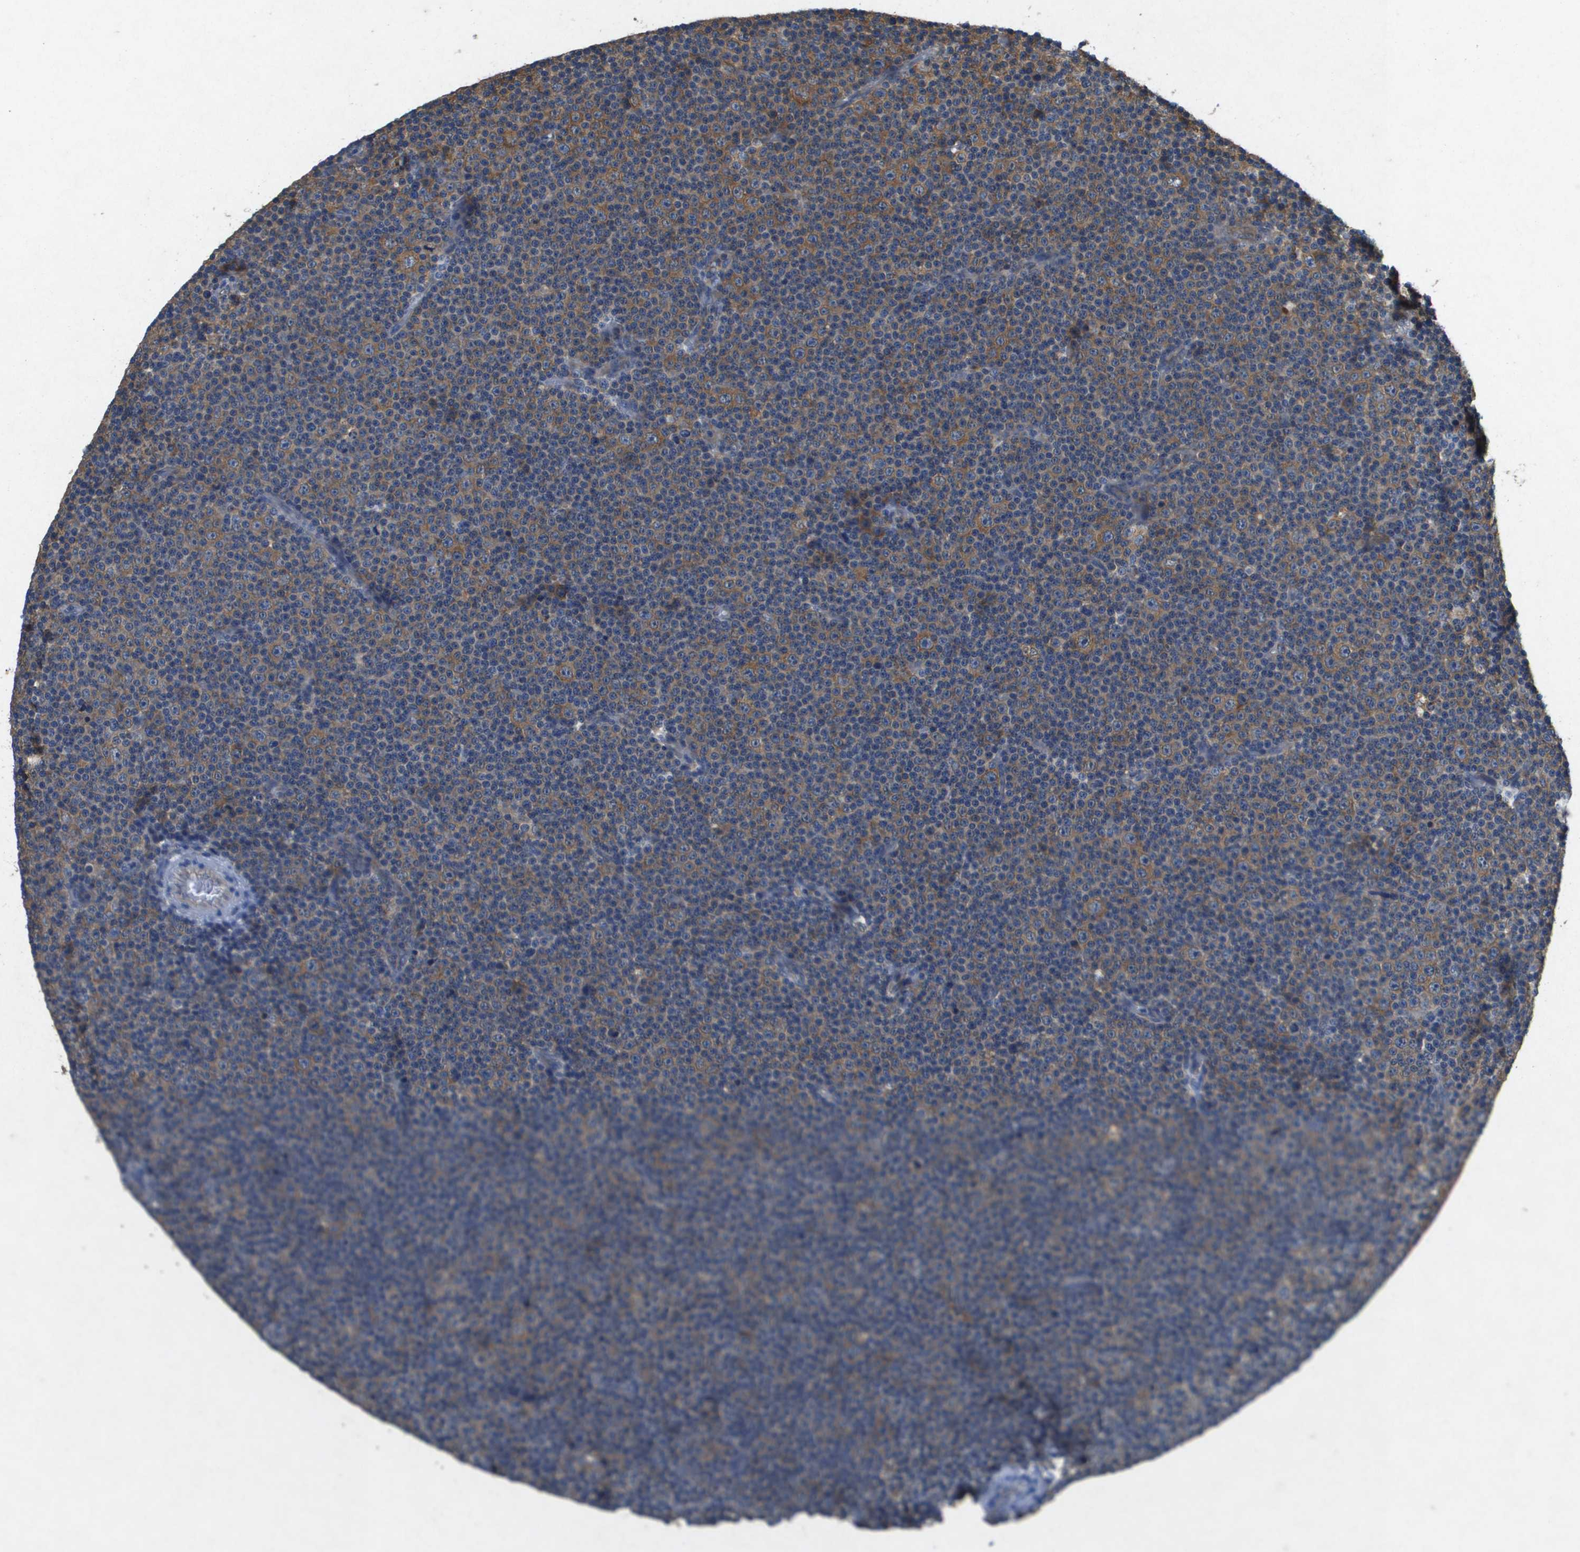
{"staining": {"intensity": "moderate", "quantity": ">75%", "location": "cytoplasmic/membranous"}, "tissue": "lymphoma", "cell_type": "Tumor cells", "image_type": "cancer", "snomed": [{"axis": "morphology", "description": "Malignant lymphoma, non-Hodgkin's type, Low grade"}, {"axis": "topography", "description": "Lymph node"}], "caption": "Approximately >75% of tumor cells in human malignant lymphoma, non-Hodgkin's type (low-grade) exhibit moderate cytoplasmic/membranous protein expression as visualized by brown immunohistochemical staining.", "gene": "PTPRT", "patient": {"sex": "female", "age": 67}}